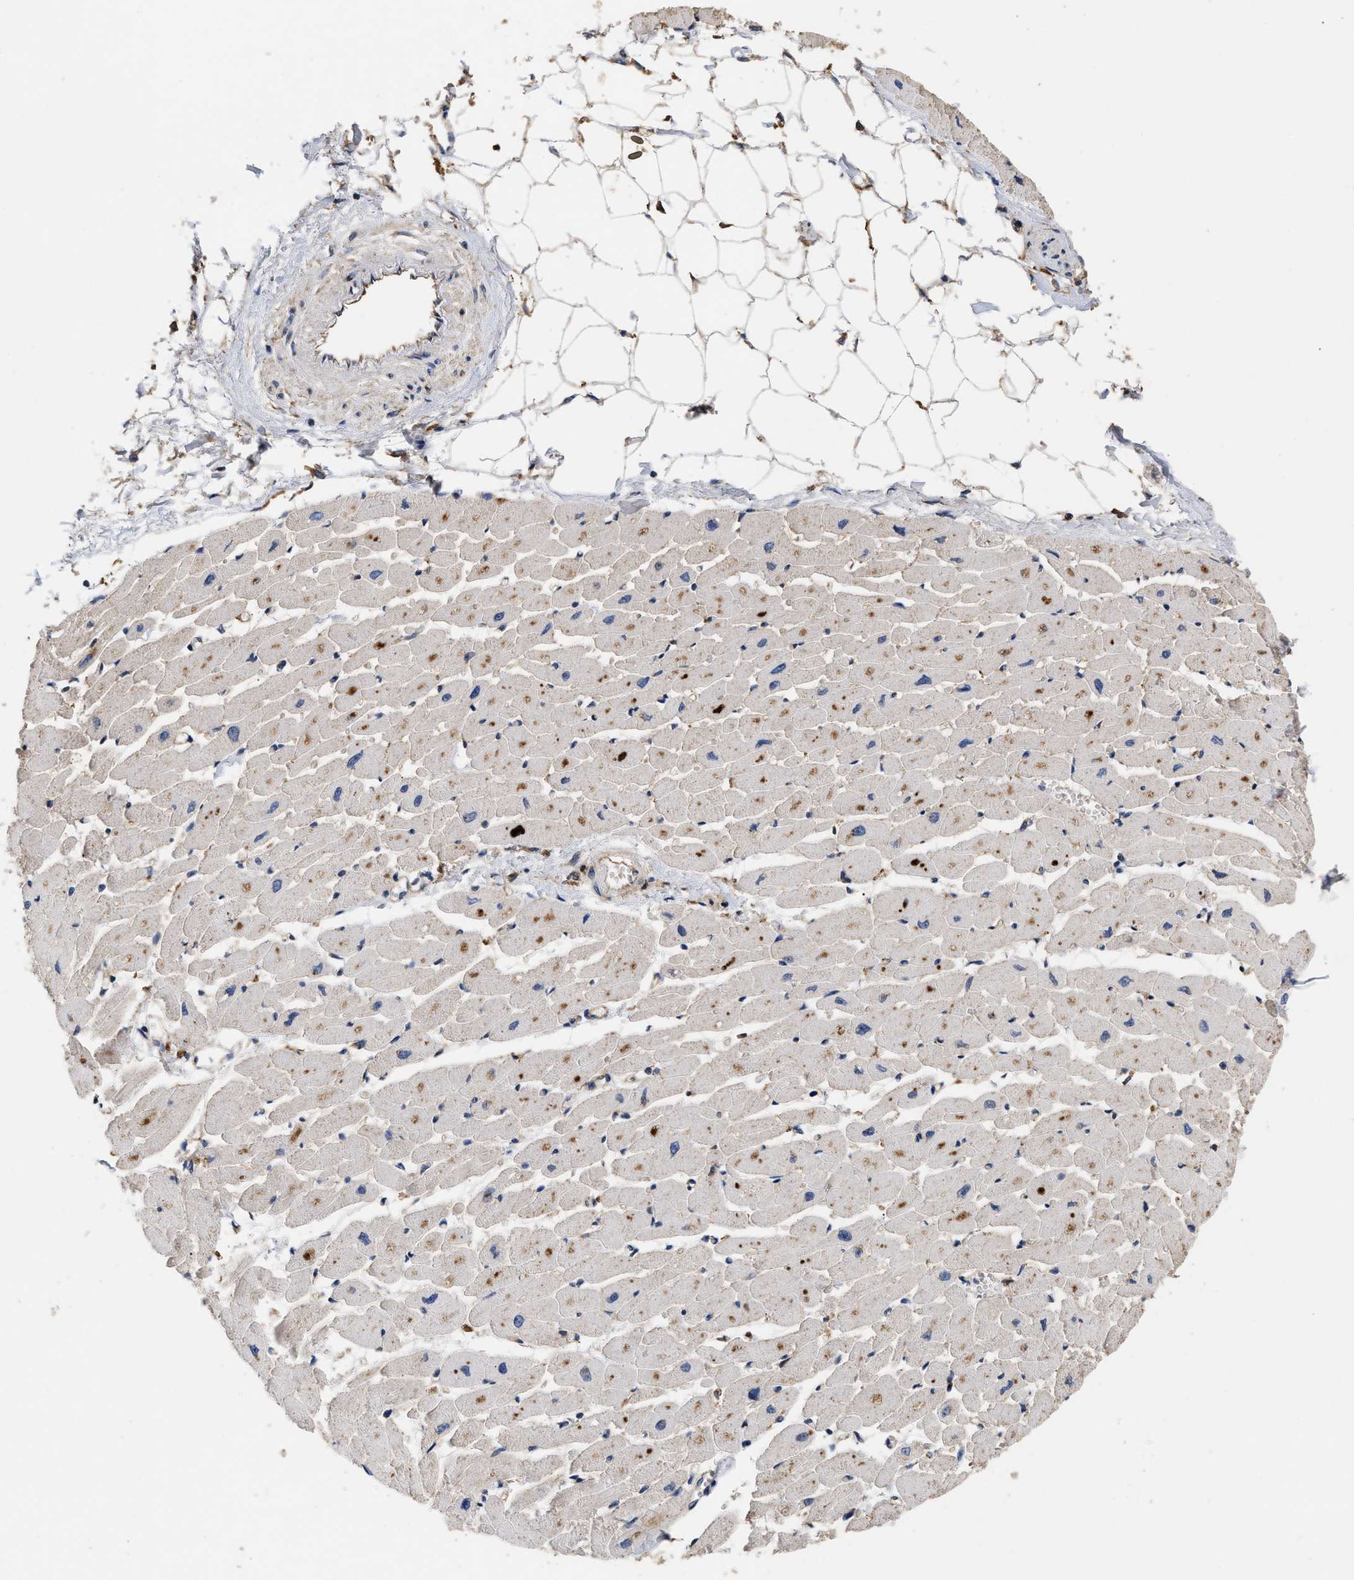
{"staining": {"intensity": "weak", "quantity": ">75%", "location": "cytoplasmic/membranous"}, "tissue": "heart muscle", "cell_type": "Cardiomyocytes", "image_type": "normal", "snomed": [{"axis": "morphology", "description": "Normal tissue, NOS"}, {"axis": "topography", "description": "Heart"}], "caption": "A low amount of weak cytoplasmic/membranous staining is seen in about >75% of cardiomyocytes in normal heart muscle. The staining was performed using DAB to visualize the protein expression in brown, while the nuclei were stained in blue with hematoxylin (Magnification: 20x).", "gene": "KLB", "patient": {"sex": "female", "age": 54}}